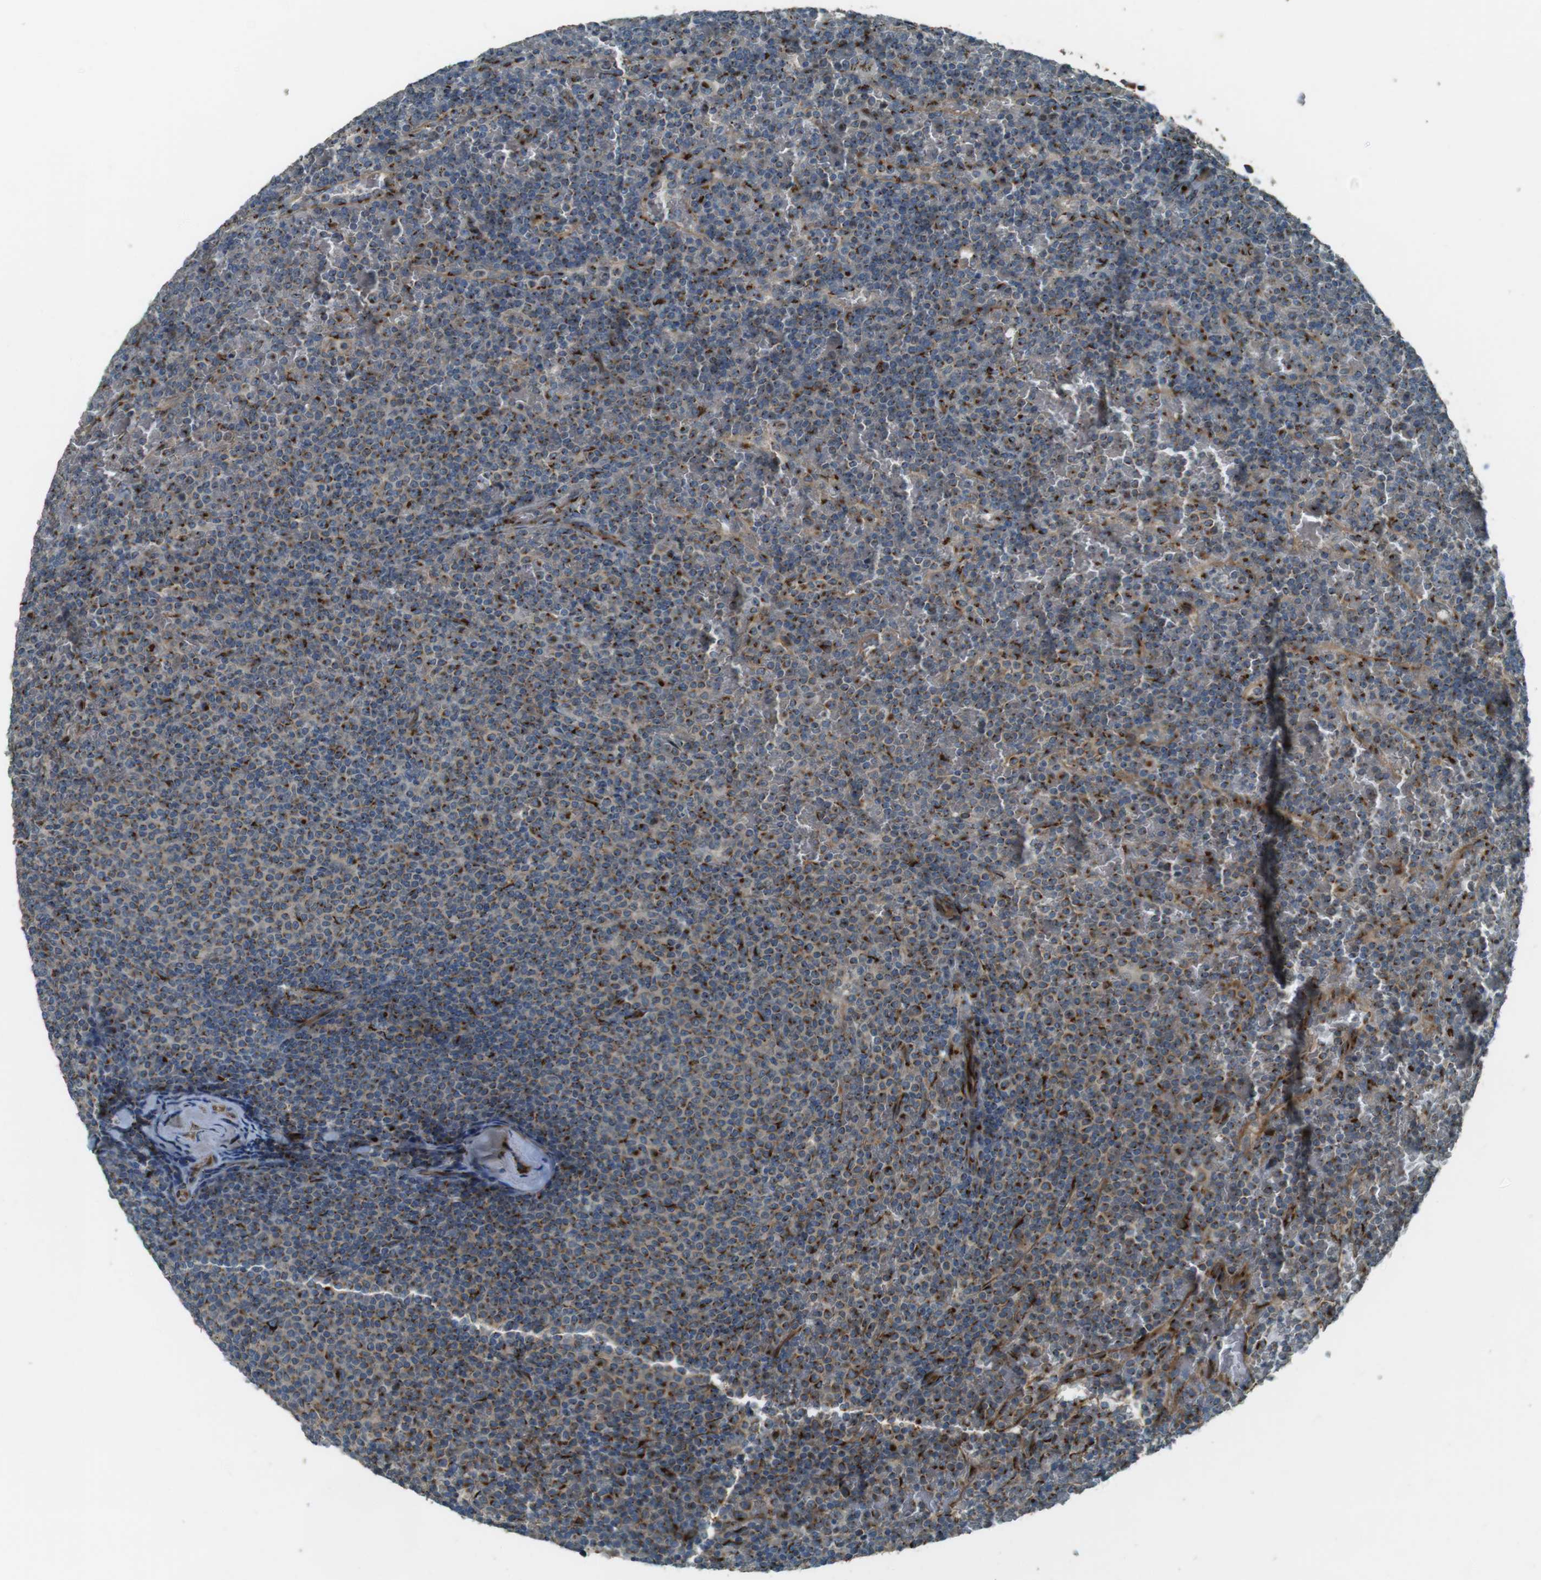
{"staining": {"intensity": "moderate", "quantity": ">75%", "location": "cytoplasmic/membranous"}, "tissue": "lymphoma", "cell_type": "Tumor cells", "image_type": "cancer", "snomed": [{"axis": "morphology", "description": "Malignant lymphoma, non-Hodgkin's type, Low grade"}, {"axis": "topography", "description": "Spleen"}], "caption": "Protein expression analysis of lymphoma displays moderate cytoplasmic/membranous staining in approximately >75% of tumor cells.", "gene": "TMEM115", "patient": {"sex": "female", "age": 77}}